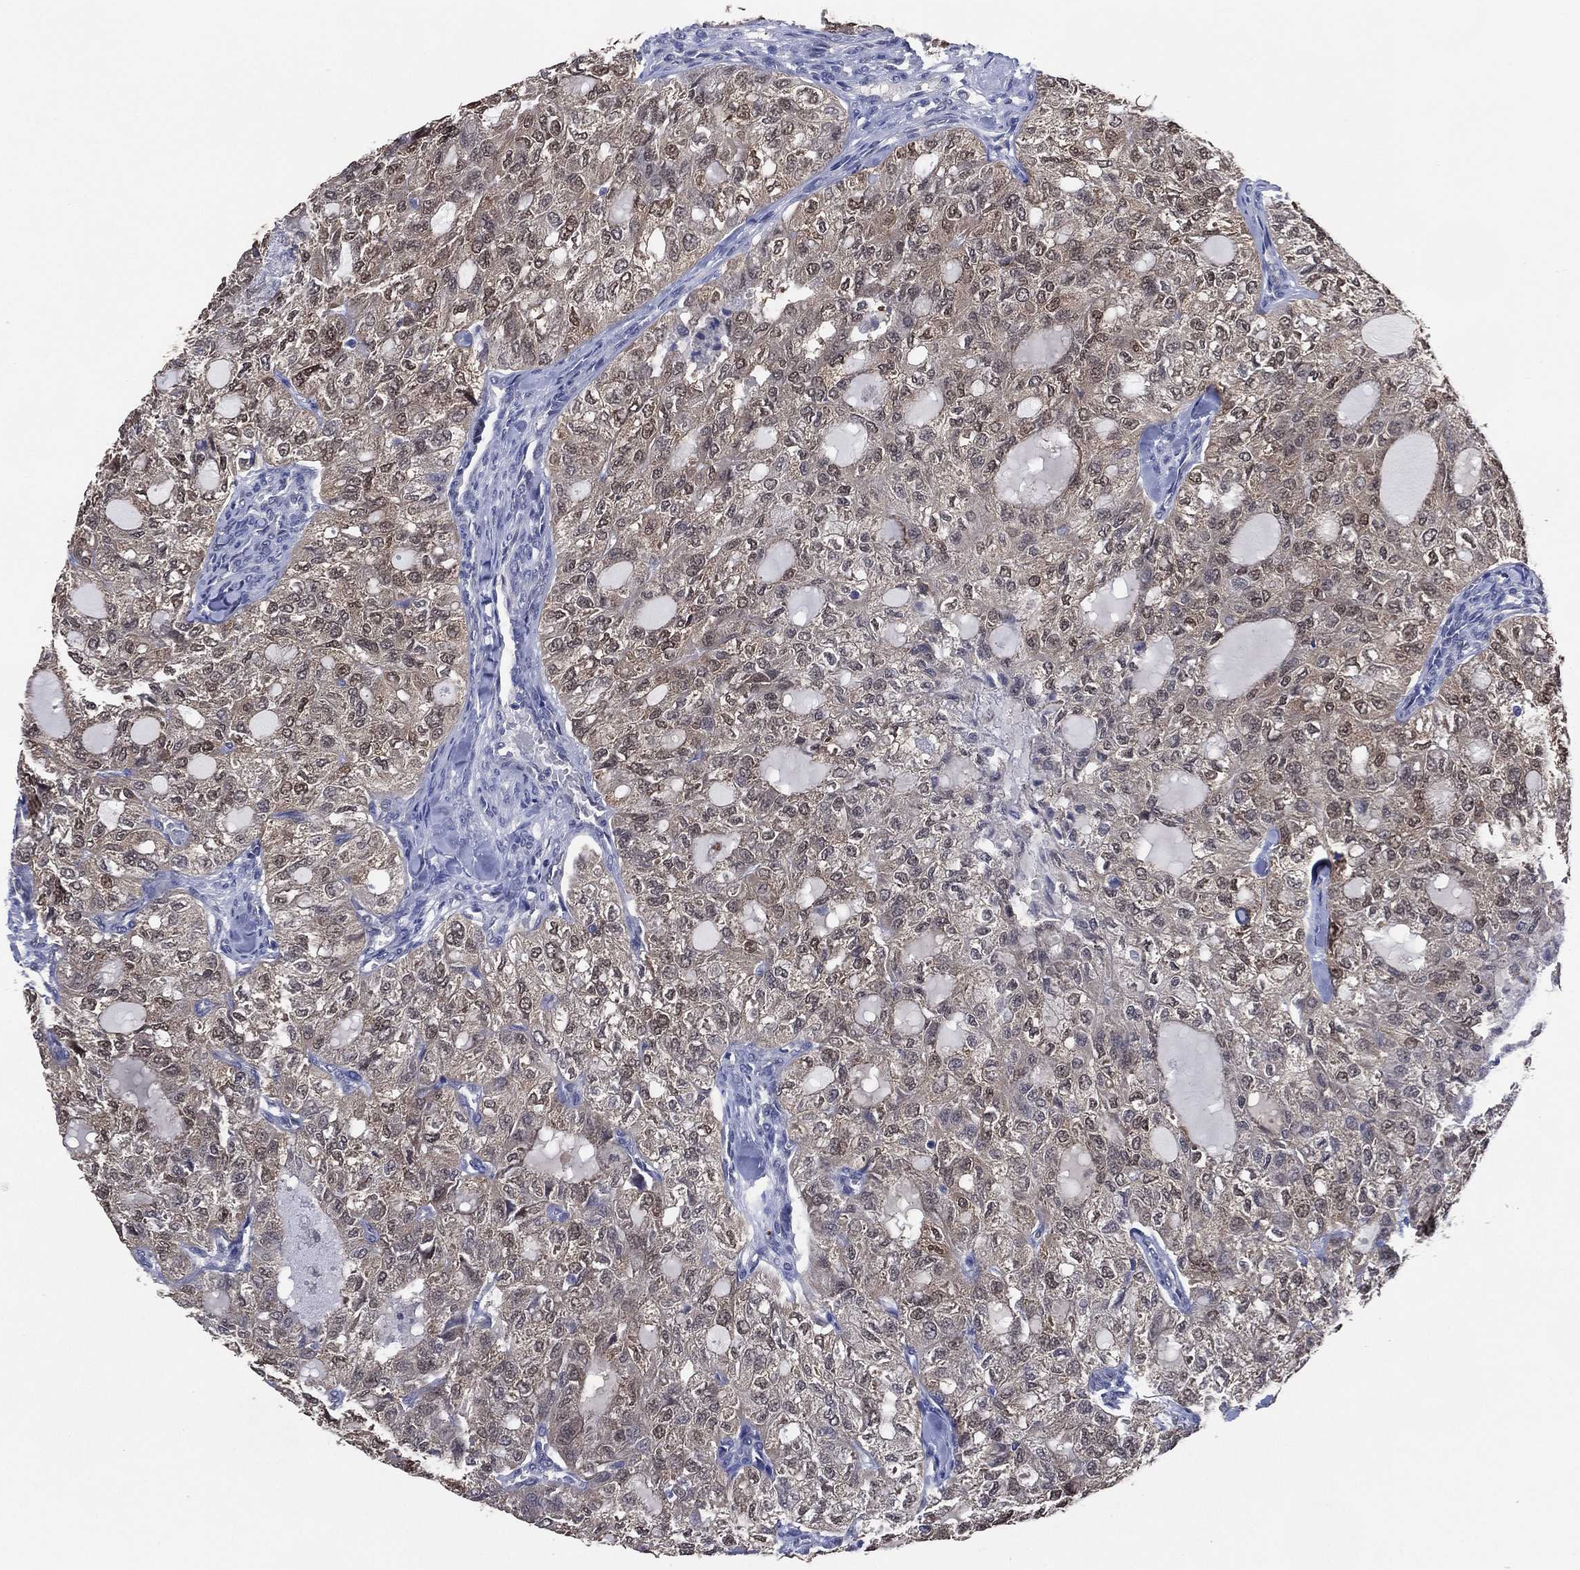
{"staining": {"intensity": "negative", "quantity": "none", "location": "none"}, "tissue": "thyroid cancer", "cell_type": "Tumor cells", "image_type": "cancer", "snomed": [{"axis": "morphology", "description": "Follicular adenoma carcinoma, NOS"}, {"axis": "topography", "description": "Thyroid gland"}], "caption": "A photomicrograph of human thyroid follicular adenoma carcinoma is negative for staining in tumor cells.", "gene": "AK1", "patient": {"sex": "male", "age": 75}}